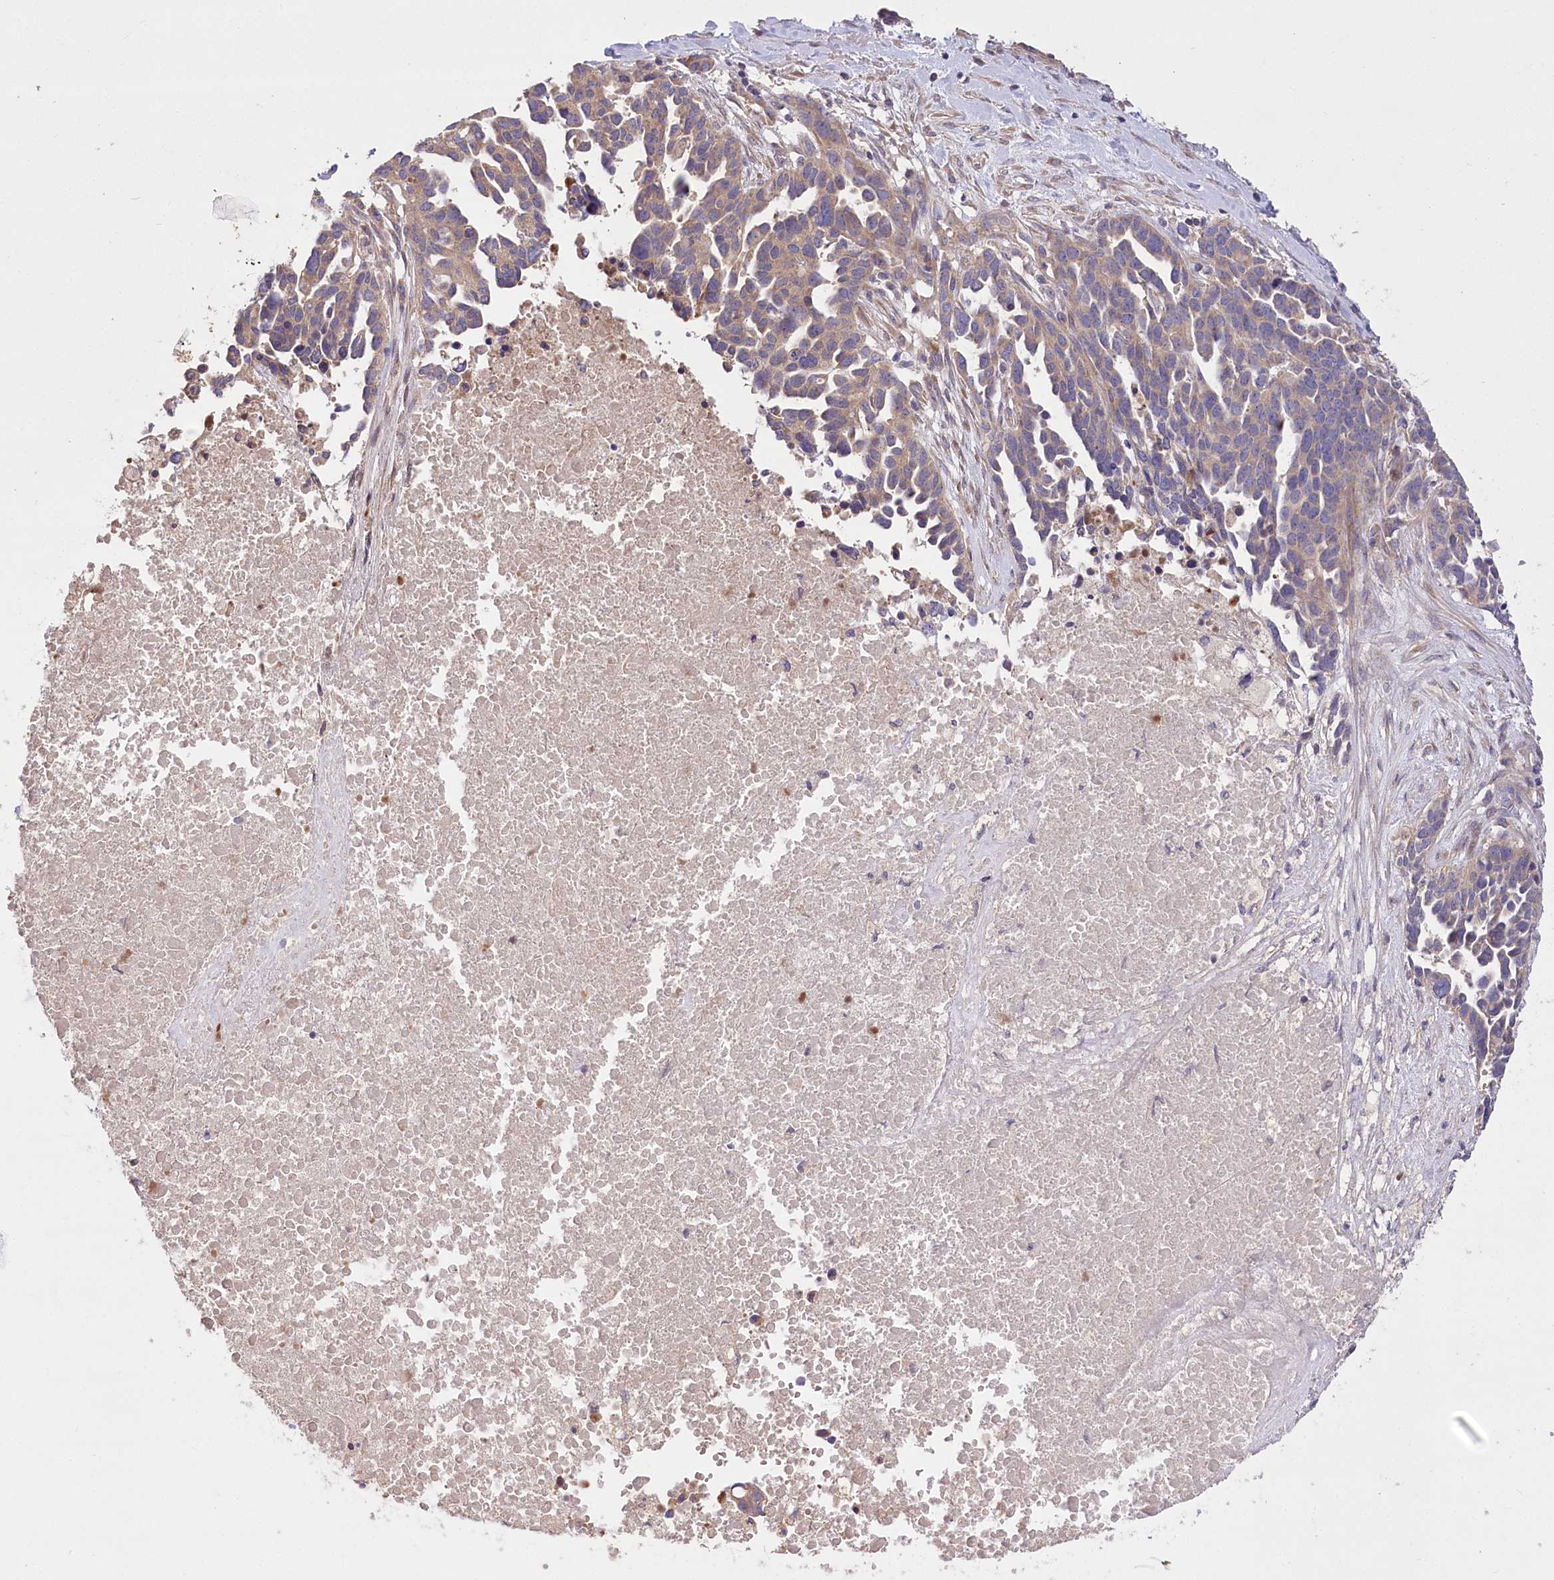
{"staining": {"intensity": "weak", "quantity": "25%-75%", "location": "cytoplasmic/membranous"}, "tissue": "ovarian cancer", "cell_type": "Tumor cells", "image_type": "cancer", "snomed": [{"axis": "morphology", "description": "Cystadenocarcinoma, serous, NOS"}, {"axis": "topography", "description": "Ovary"}], "caption": "Immunohistochemistry (IHC) photomicrograph of neoplastic tissue: human ovarian cancer stained using immunohistochemistry (IHC) exhibits low levels of weak protein expression localized specifically in the cytoplasmic/membranous of tumor cells, appearing as a cytoplasmic/membranous brown color.", "gene": "PBLD", "patient": {"sex": "female", "age": 54}}